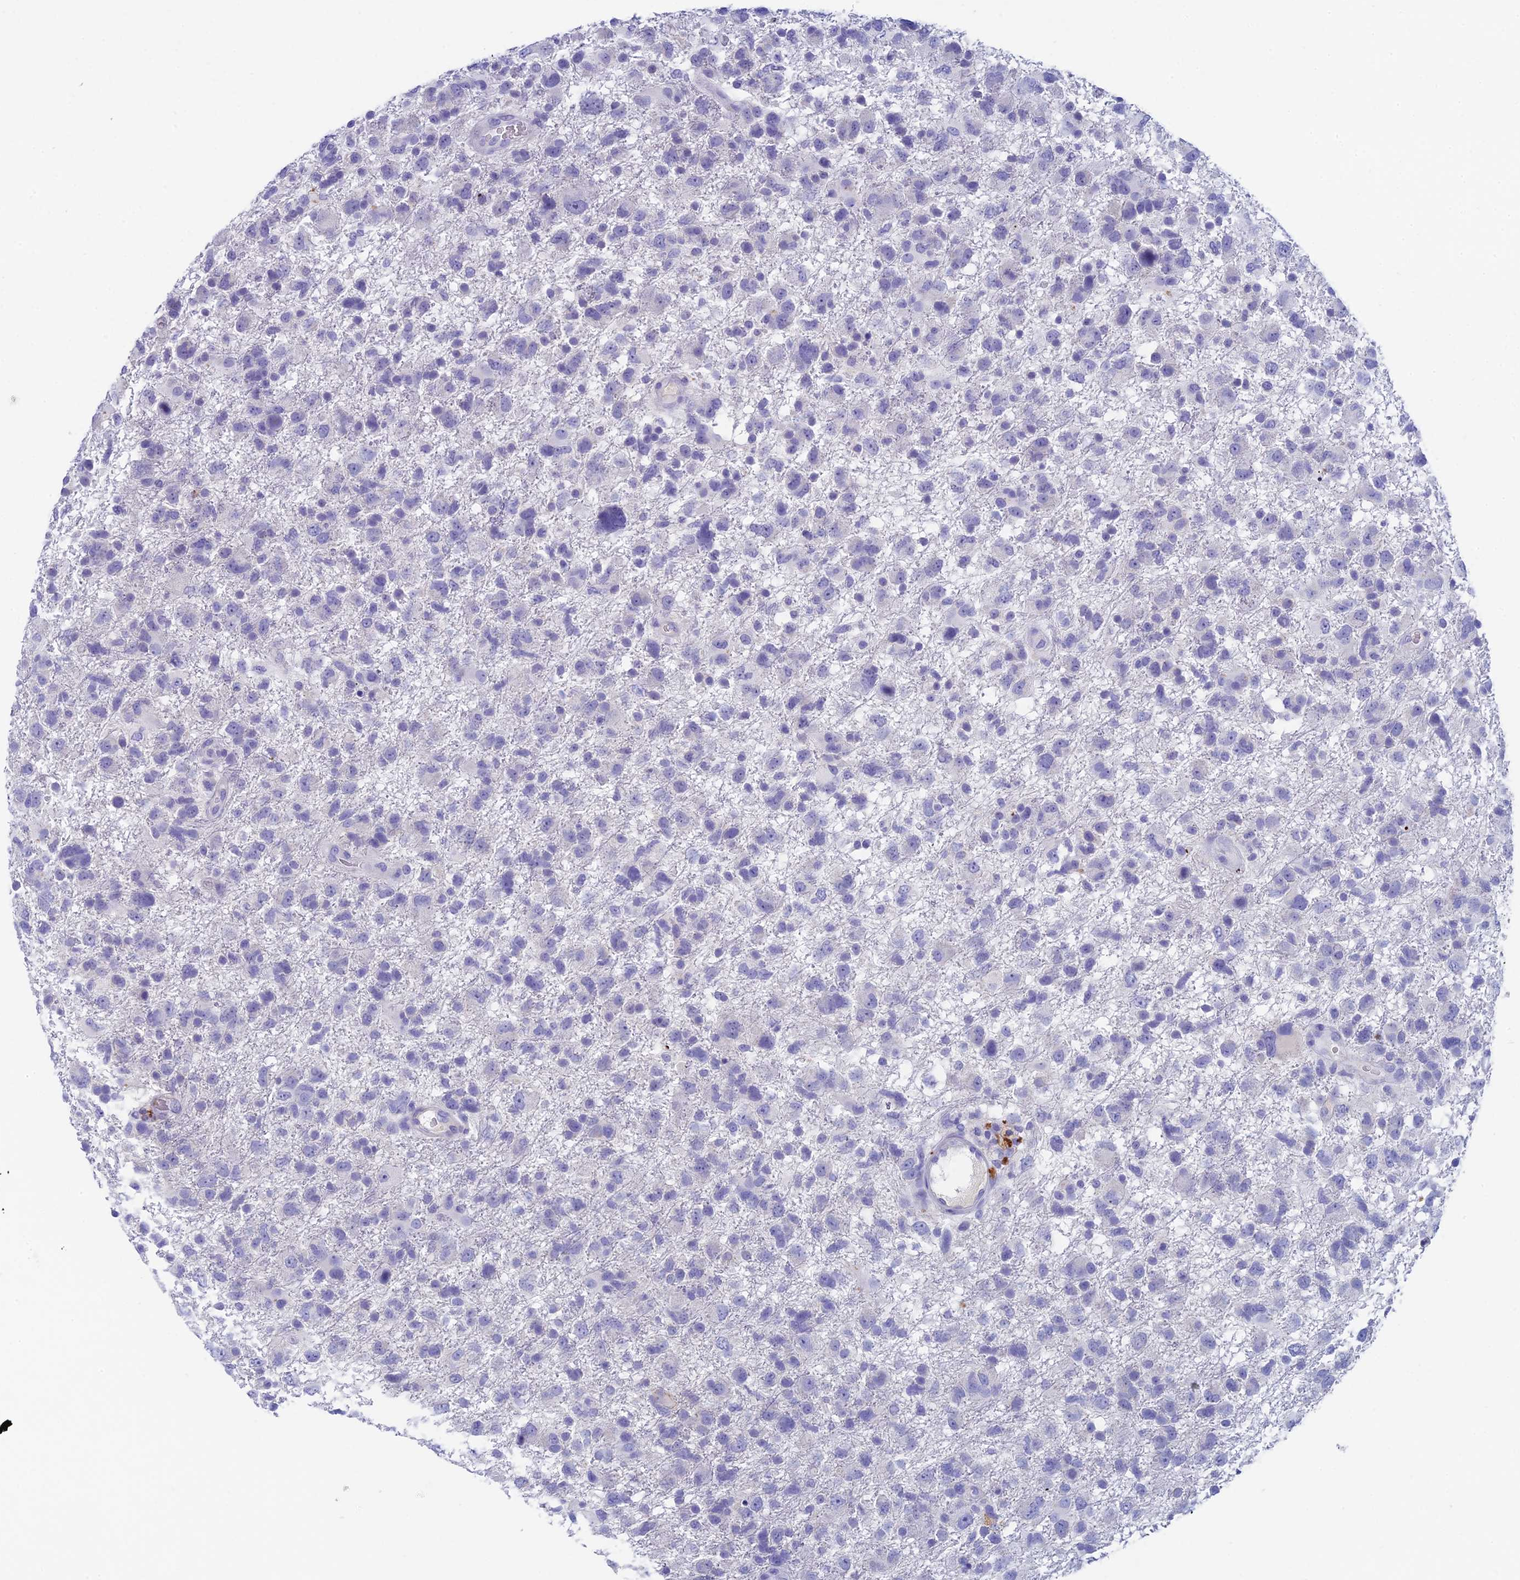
{"staining": {"intensity": "negative", "quantity": "none", "location": "none"}, "tissue": "glioma", "cell_type": "Tumor cells", "image_type": "cancer", "snomed": [{"axis": "morphology", "description": "Glioma, malignant, High grade"}, {"axis": "topography", "description": "Brain"}], "caption": "Immunohistochemistry (IHC) of malignant glioma (high-grade) demonstrates no staining in tumor cells.", "gene": "REXO5", "patient": {"sex": "male", "age": 61}}